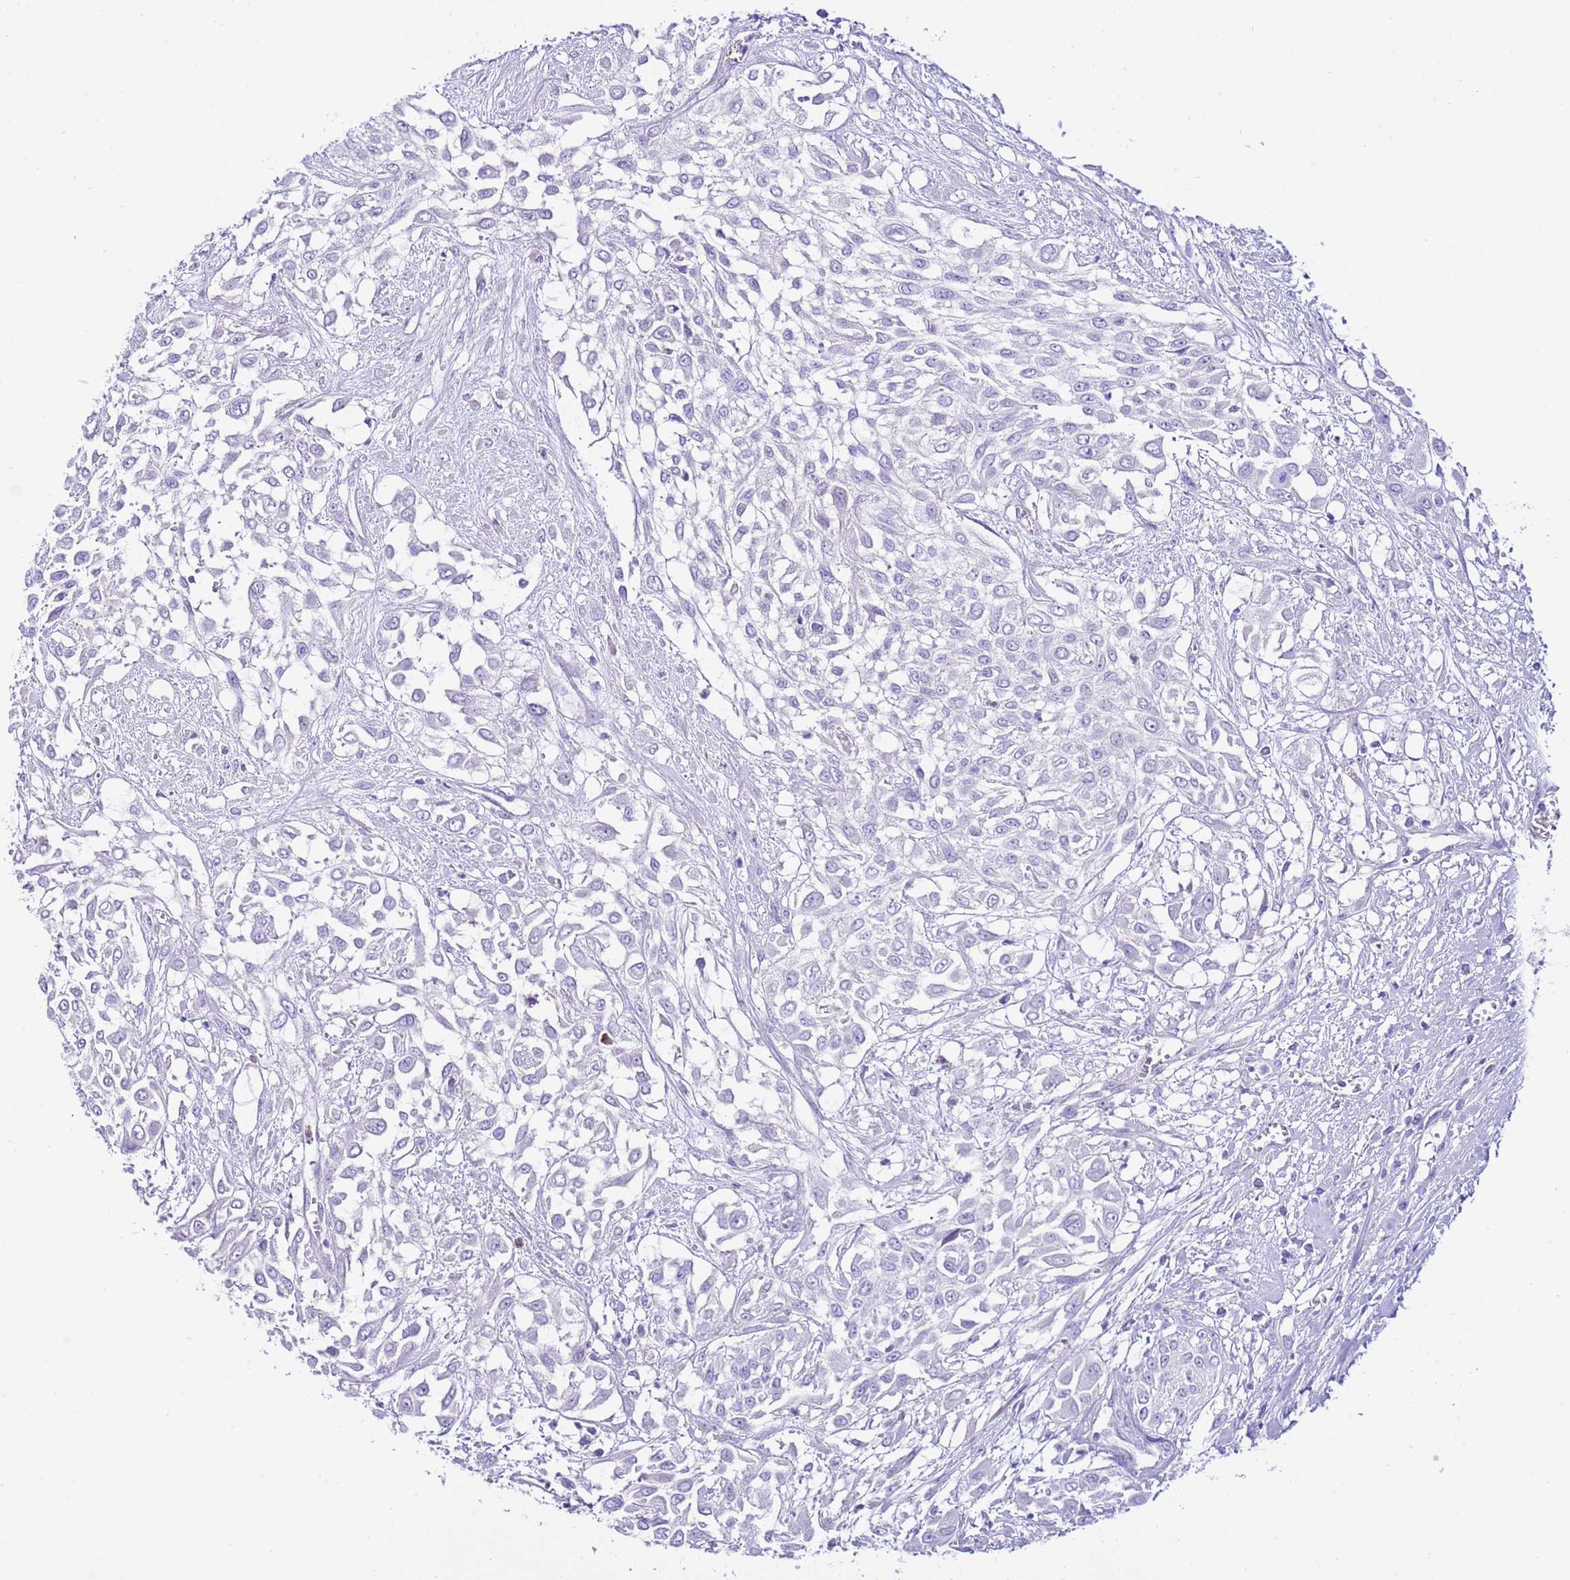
{"staining": {"intensity": "negative", "quantity": "none", "location": "none"}, "tissue": "urothelial cancer", "cell_type": "Tumor cells", "image_type": "cancer", "snomed": [{"axis": "morphology", "description": "Urothelial carcinoma, High grade"}, {"axis": "topography", "description": "Urinary bladder"}], "caption": "This photomicrograph is of urothelial cancer stained with immunohistochemistry to label a protein in brown with the nuclei are counter-stained blue. There is no expression in tumor cells.", "gene": "BHLHA15", "patient": {"sex": "male", "age": 57}}